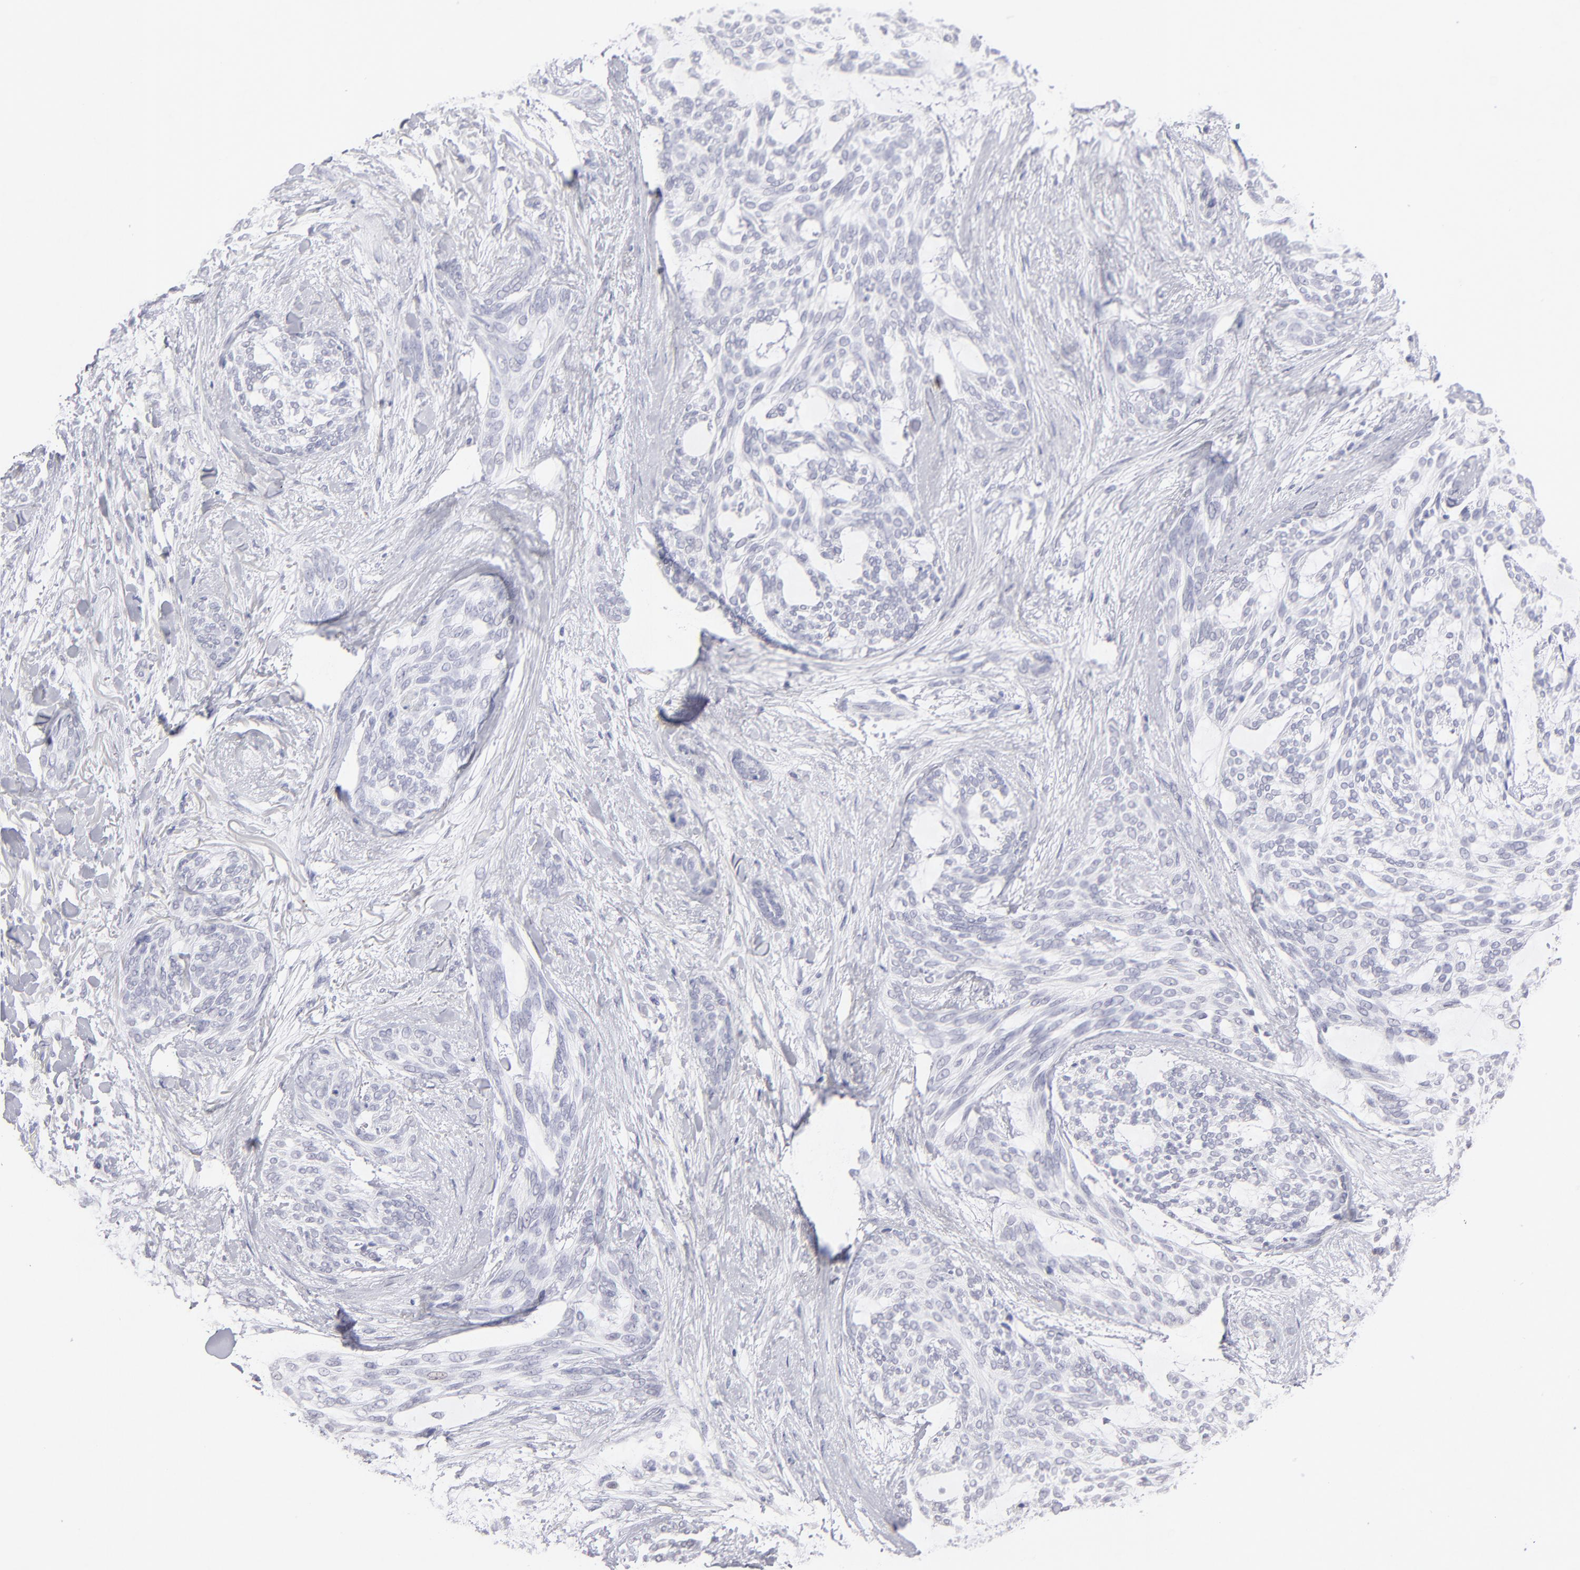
{"staining": {"intensity": "negative", "quantity": "none", "location": "none"}, "tissue": "skin cancer", "cell_type": "Tumor cells", "image_type": "cancer", "snomed": [{"axis": "morphology", "description": "Normal tissue, NOS"}, {"axis": "morphology", "description": "Basal cell carcinoma"}, {"axis": "topography", "description": "Skin"}], "caption": "Immunohistochemical staining of skin cancer reveals no significant positivity in tumor cells.", "gene": "ALDOB", "patient": {"sex": "female", "age": 71}}